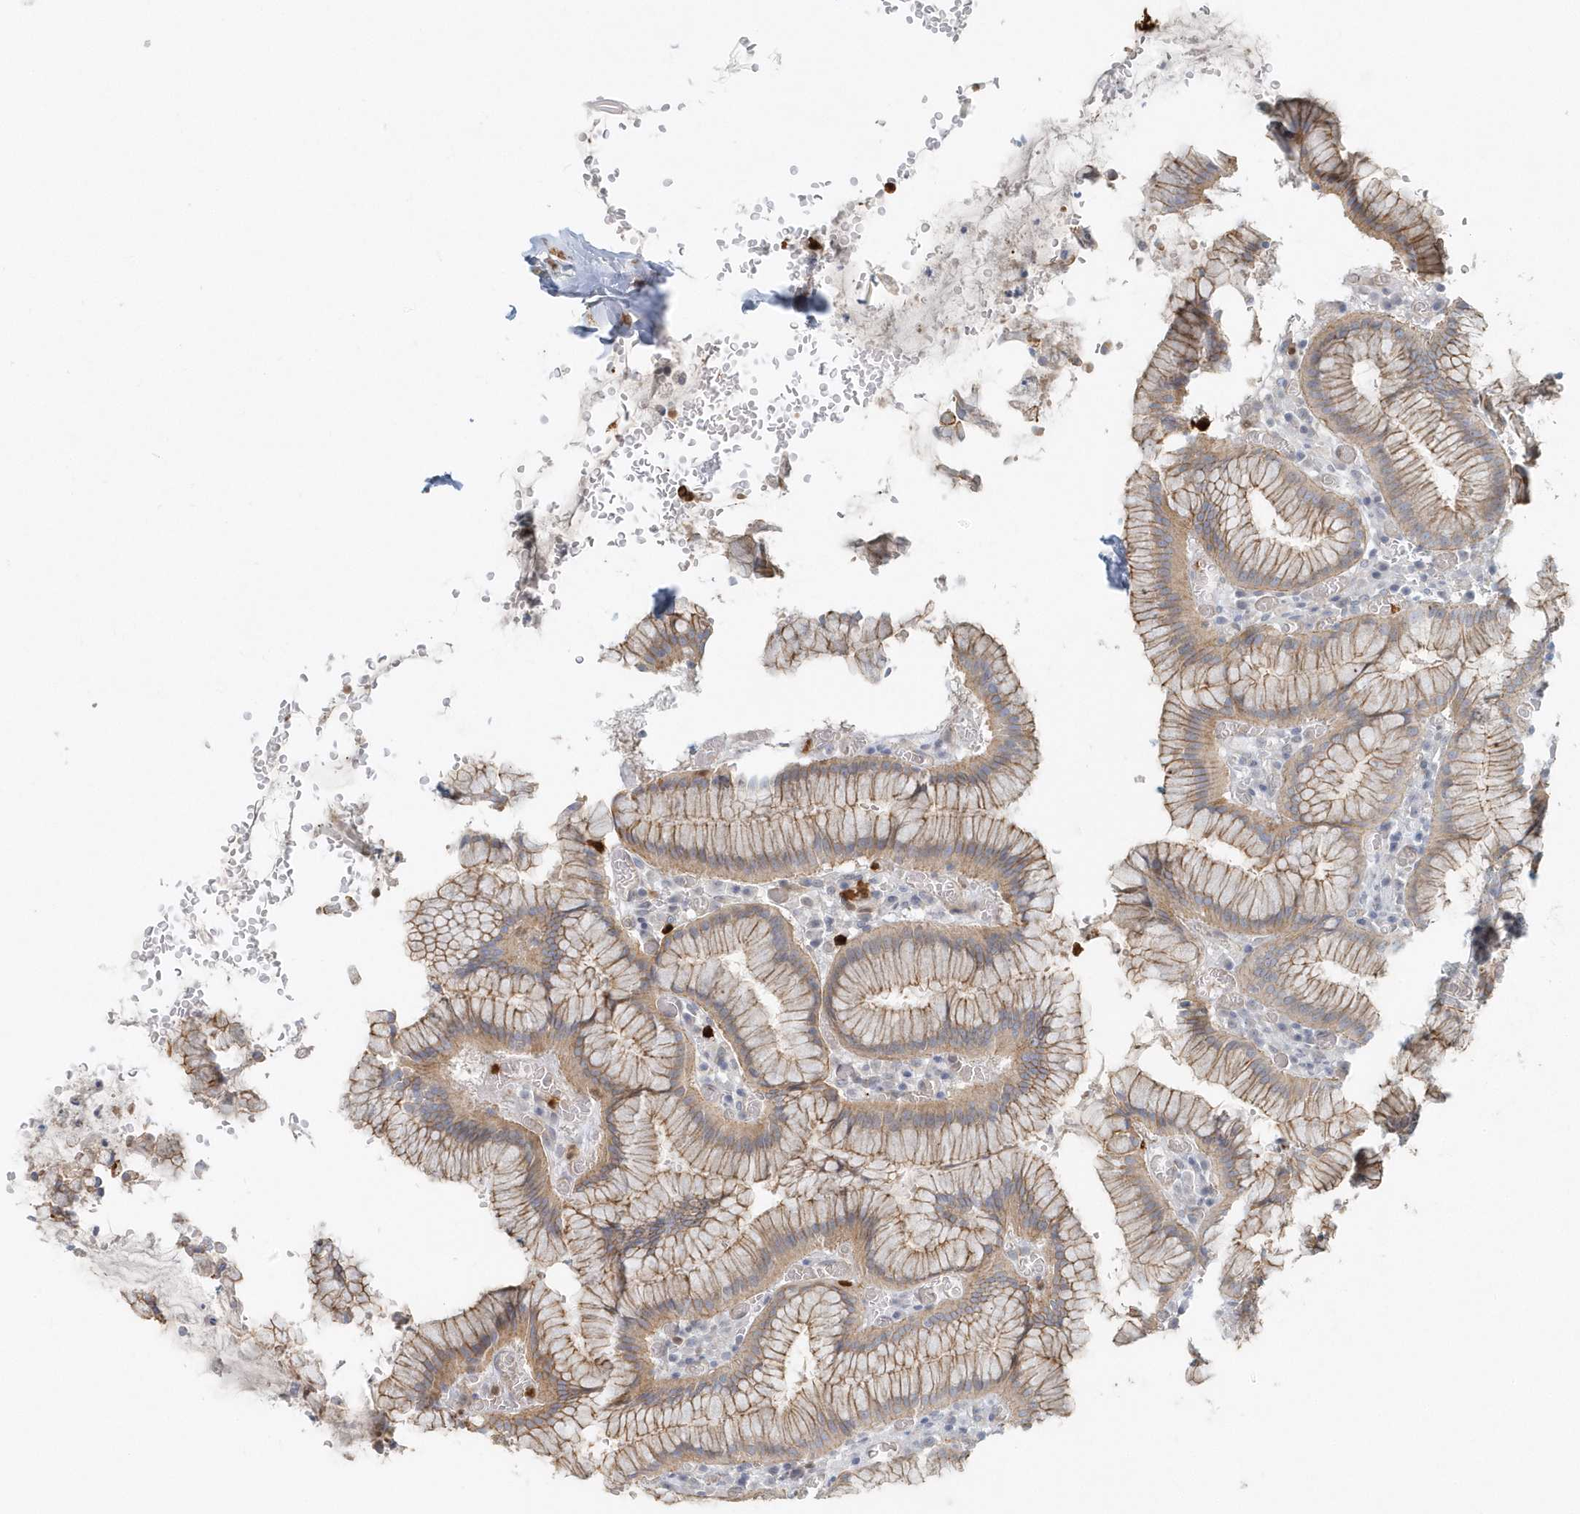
{"staining": {"intensity": "moderate", "quantity": "25%-75%", "location": "cytoplasmic/membranous"}, "tissue": "stomach", "cell_type": "Glandular cells", "image_type": "normal", "snomed": [{"axis": "morphology", "description": "Normal tissue, NOS"}, {"axis": "topography", "description": "Stomach"}], "caption": "Immunohistochemistry histopathology image of normal stomach: stomach stained using IHC demonstrates medium levels of moderate protein expression localized specifically in the cytoplasmic/membranous of glandular cells, appearing as a cytoplasmic/membranous brown color.", "gene": "DNAH1", "patient": {"sex": "male", "age": 55}}